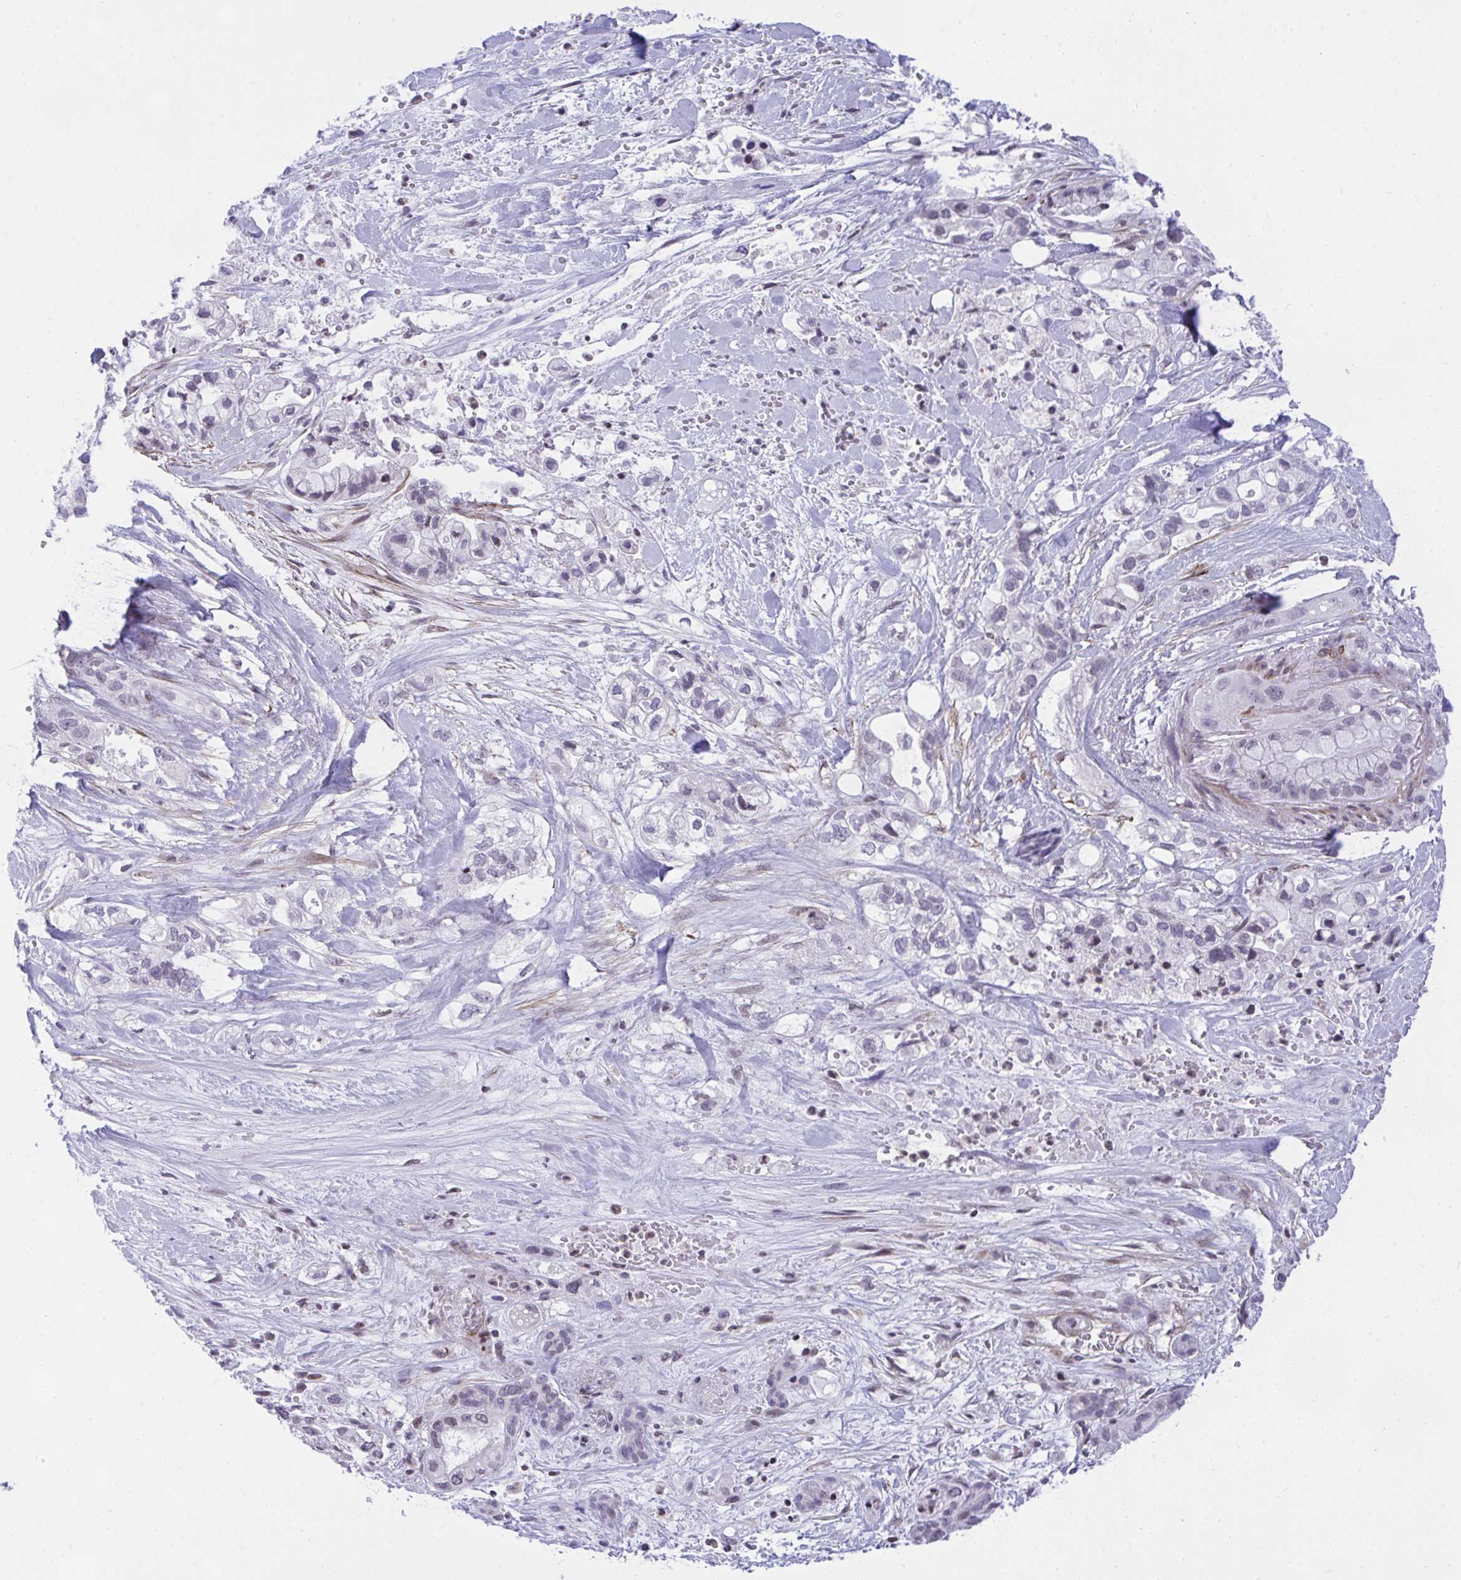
{"staining": {"intensity": "negative", "quantity": "none", "location": "none"}, "tissue": "pancreatic cancer", "cell_type": "Tumor cells", "image_type": "cancer", "snomed": [{"axis": "morphology", "description": "Adenocarcinoma, NOS"}, {"axis": "topography", "description": "Pancreas"}], "caption": "Tumor cells are negative for protein expression in human adenocarcinoma (pancreatic).", "gene": "KCNN4", "patient": {"sex": "male", "age": 44}}